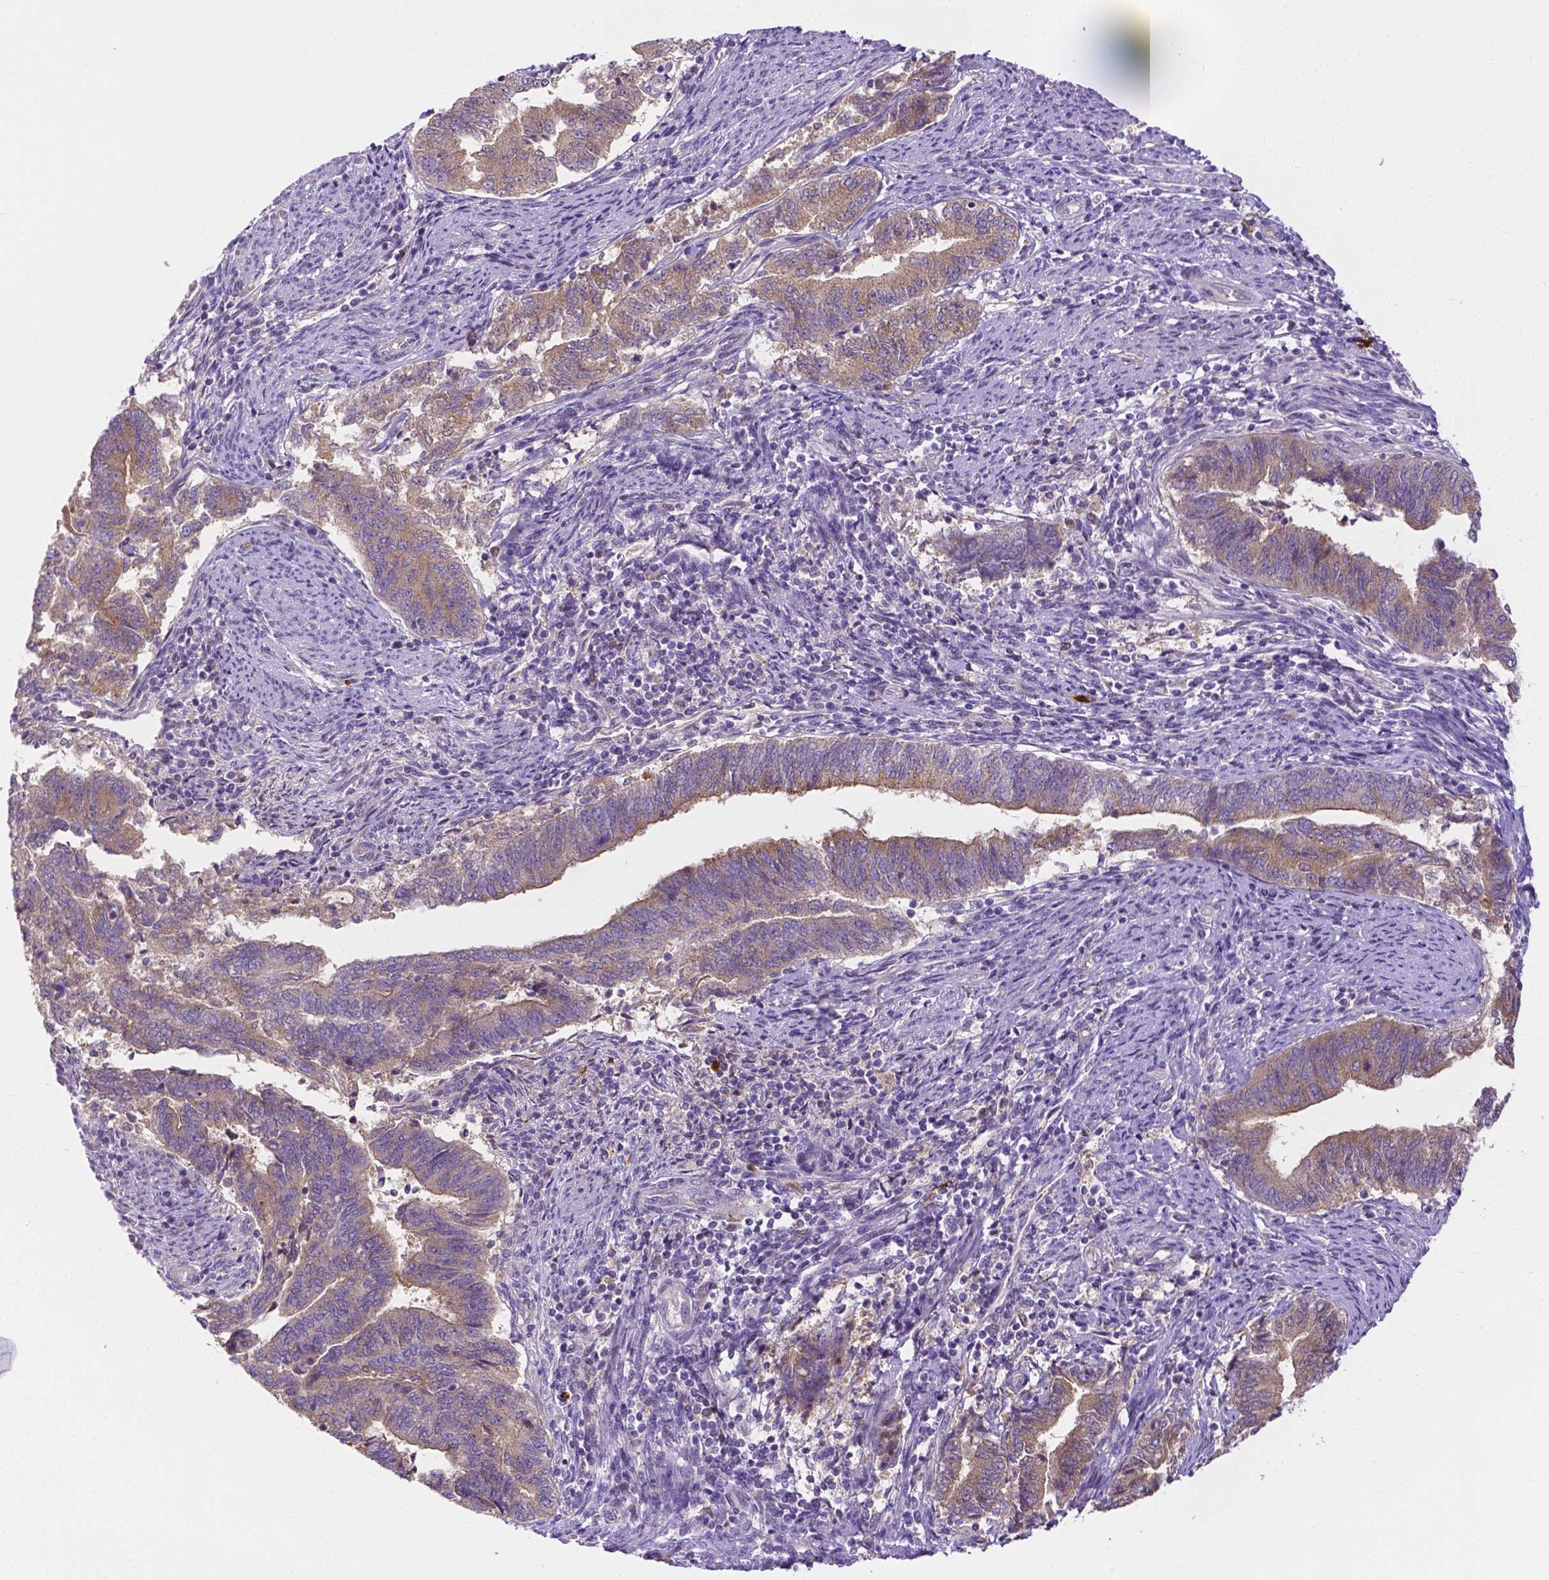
{"staining": {"intensity": "weak", "quantity": ">75%", "location": "cytoplasmic/membranous"}, "tissue": "endometrial cancer", "cell_type": "Tumor cells", "image_type": "cancer", "snomed": [{"axis": "morphology", "description": "Adenocarcinoma, NOS"}, {"axis": "topography", "description": "Endometrium"}], "caption": "IHC (DAB) staining of endometrial adenocarcinoma displays weak cytoplasmic/membranous protein staining in about >75% of tumor cells. The protein of interest is shown in brown color, while the nuclei are stained blue.", "gene": "ZNRD2", "patient": {"sex": "female", "age": 65}}